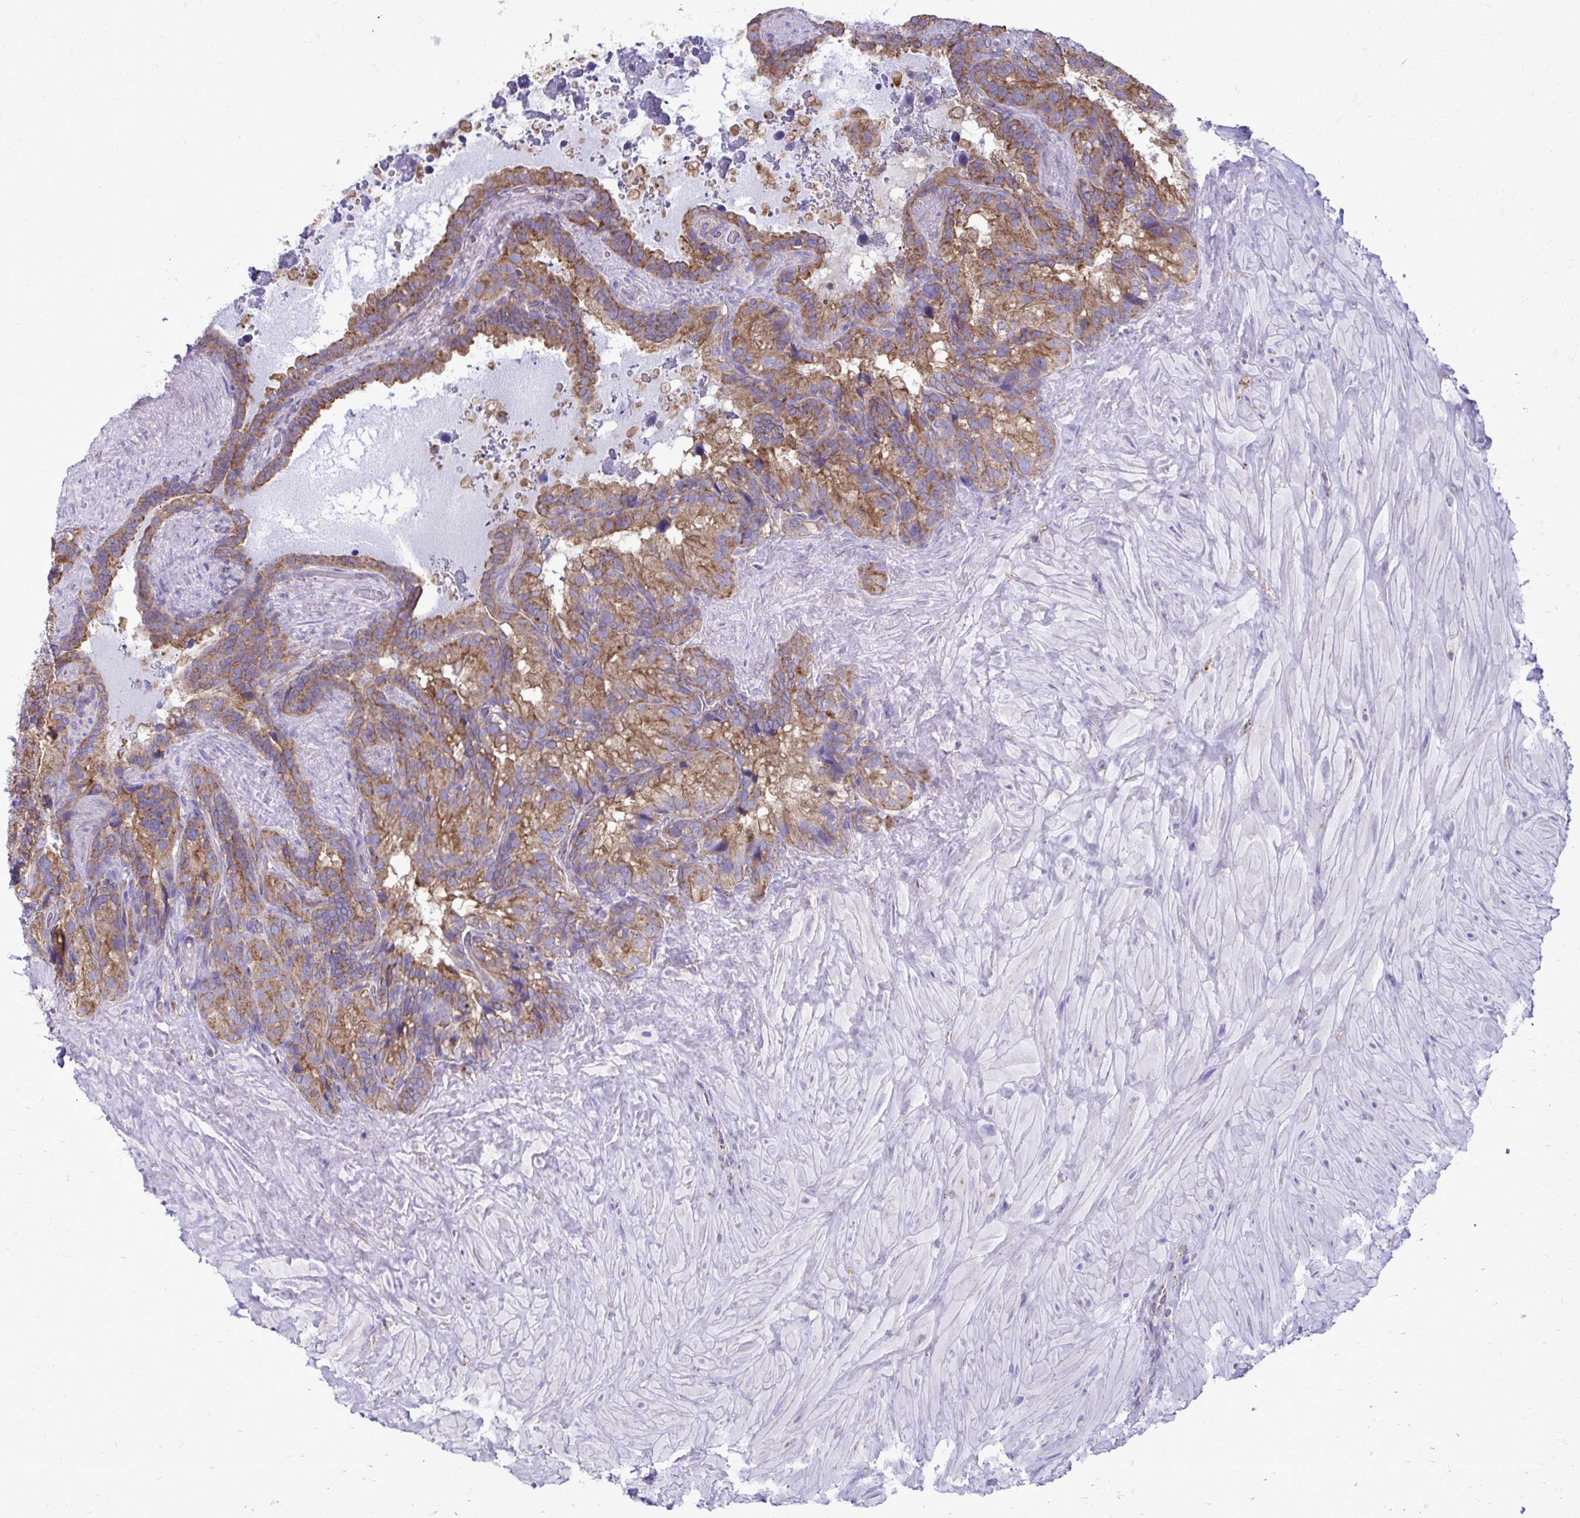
{"staining": {"intensity": "moderate", "quantity": ">75%", "location": "cytoplasmic/membranous"}, "tissue": "seminal vesicle", "cell_type": "Glandular cells", "image_type": "normal", "snomed": [{"axis": "morphology", "description": "Normal tissue, NOS"}, {"axis": "topography", "description": "Seminal veicle"}], "caption": "Seminal vesicle stained with a brown dye exhibits moderate cytoplasmic/membranous positive staining in approximately >75% of glandular cells.", "gene": "CLTA", "patient": {"sex": "male", "age": 60}}